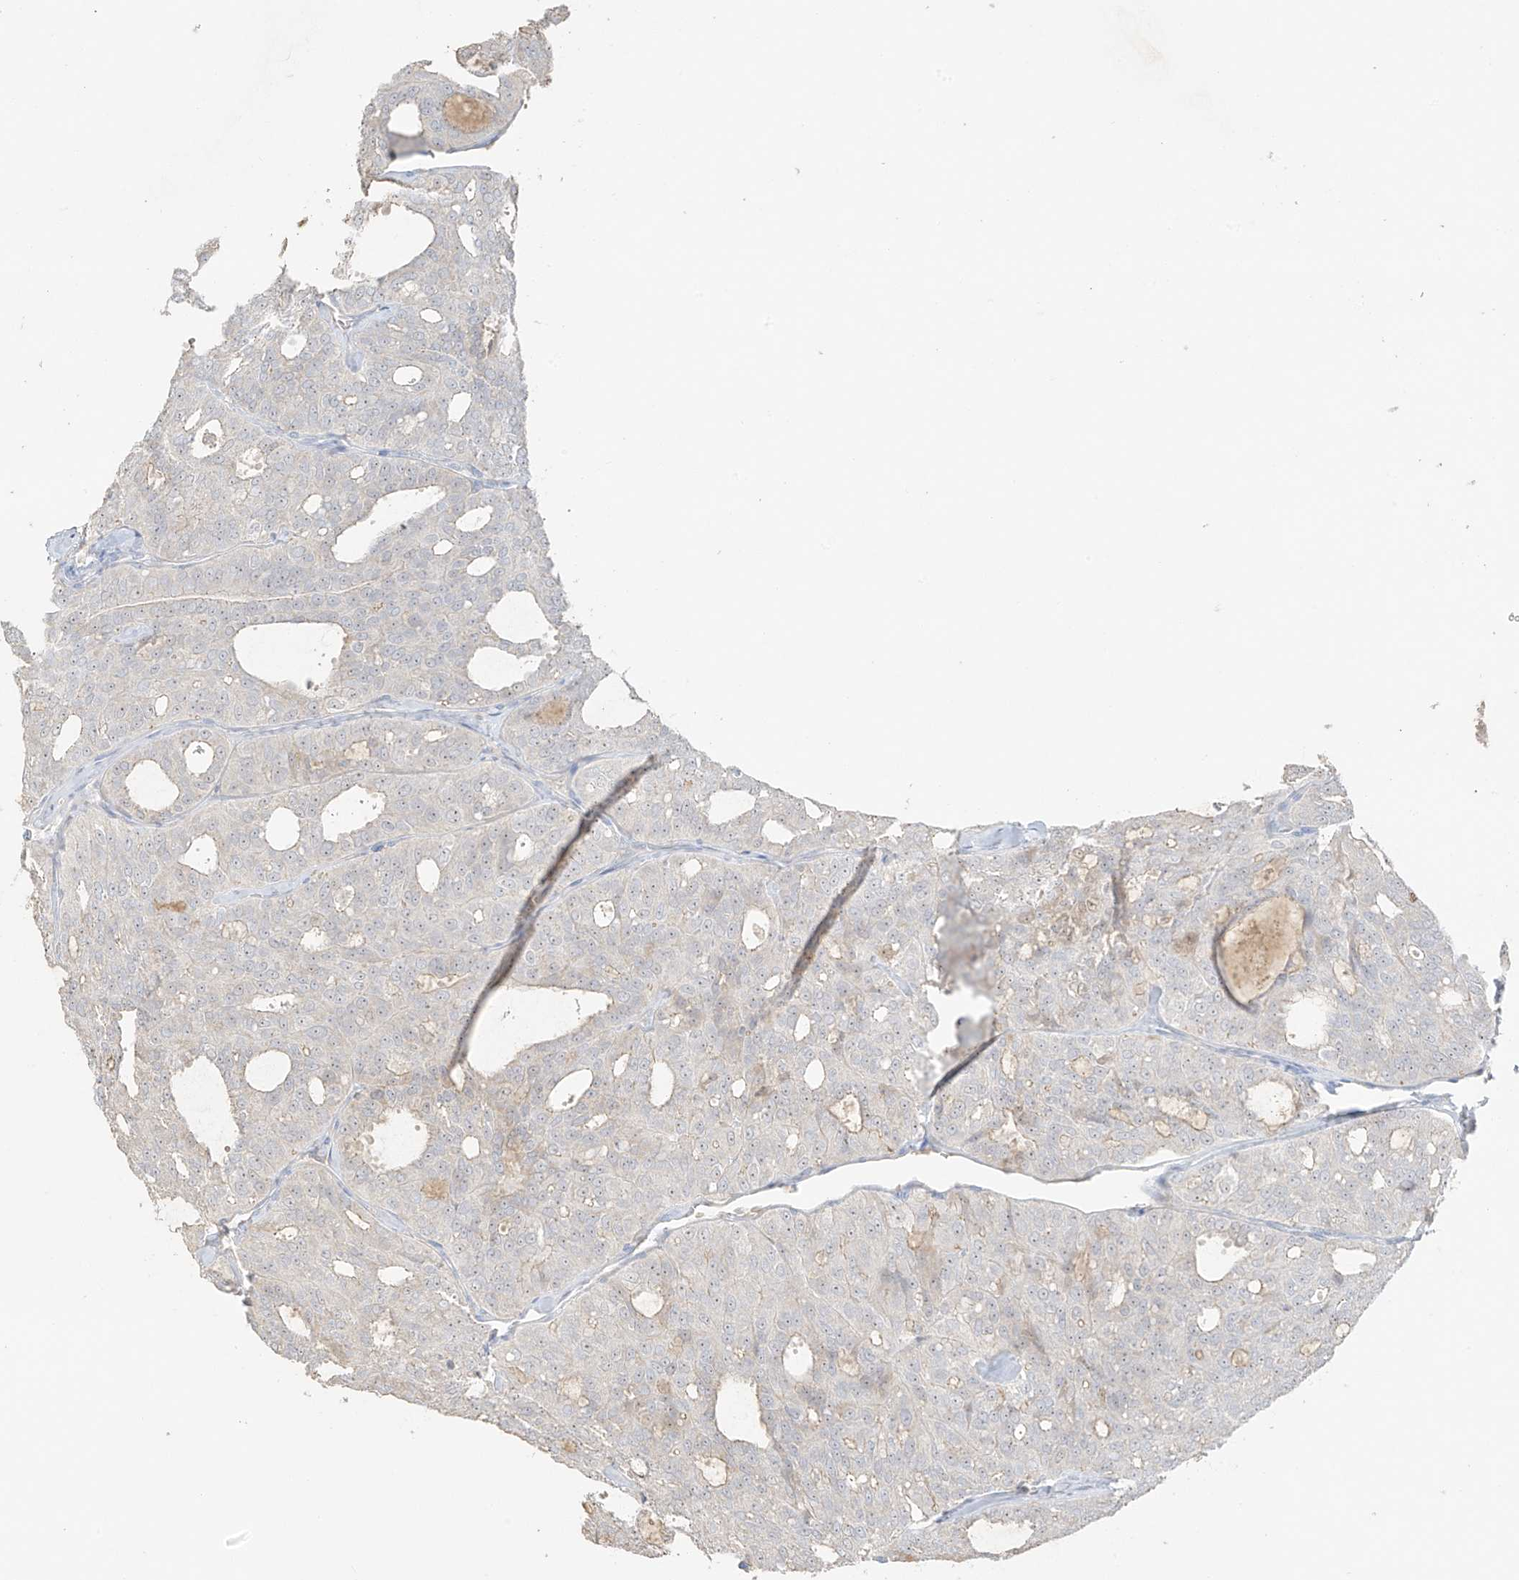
{"staining": {"intensity": "weak", "quantity": "25%-75%", "location": "nuclear"}, "tissue": "thyroid cancer", "cell_type": "Tumor cells", "image_type": "cancer", "snomed": [{"axis": "morphology", "description": "Follicular adenoma carcinoma, NOS"}, {"axis": "topography", "description": "Thyroid gland"}], "caption": "Immunohistochemical staining of human thyroid follicular adenoma carcinoma reveals weak nuclear protein staining in approximately 25%-75% of tumor cells.", "gene": "ZBTB41", "patient": {"sex": "male", "age": 75}}